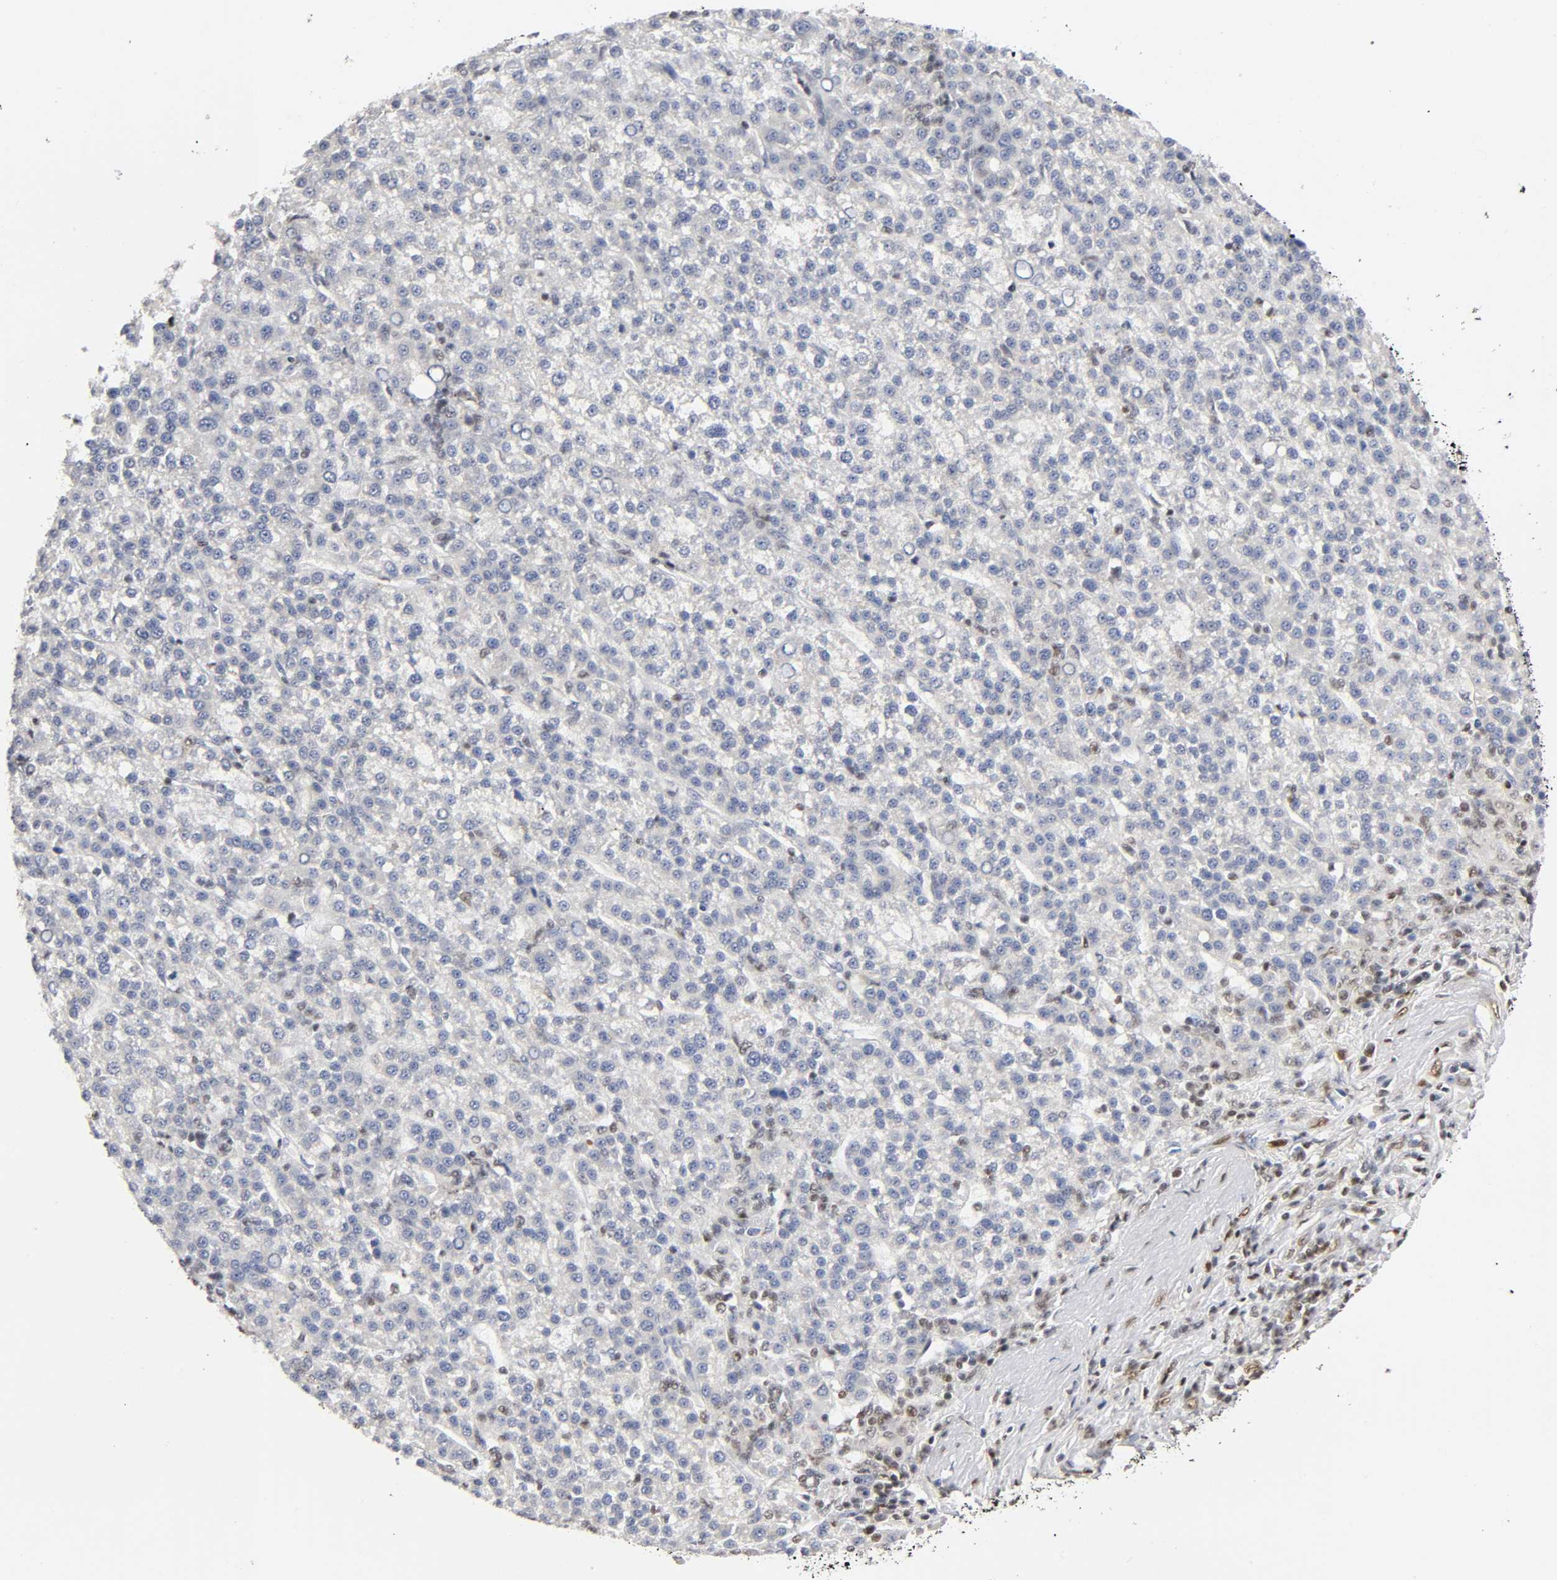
{"staining": {"intensity": "negative", "quantity": "none", "location": "none"}, "tissue": "liver cancer", "cell_type": "Tumor cells", "image_type": "cancer", "snomed": [{"axis": "morphology", "description": "Carcinoma, Hepatocellular, NOS"}, {"axis": "topography", "description": "Liver"}], "caption": "Immunohistochemistry (IHC) of liver cancer reveals no expression in tumor cells.", "gene": "RUNX1", "patient": {"sex": "female", "age": 58}}